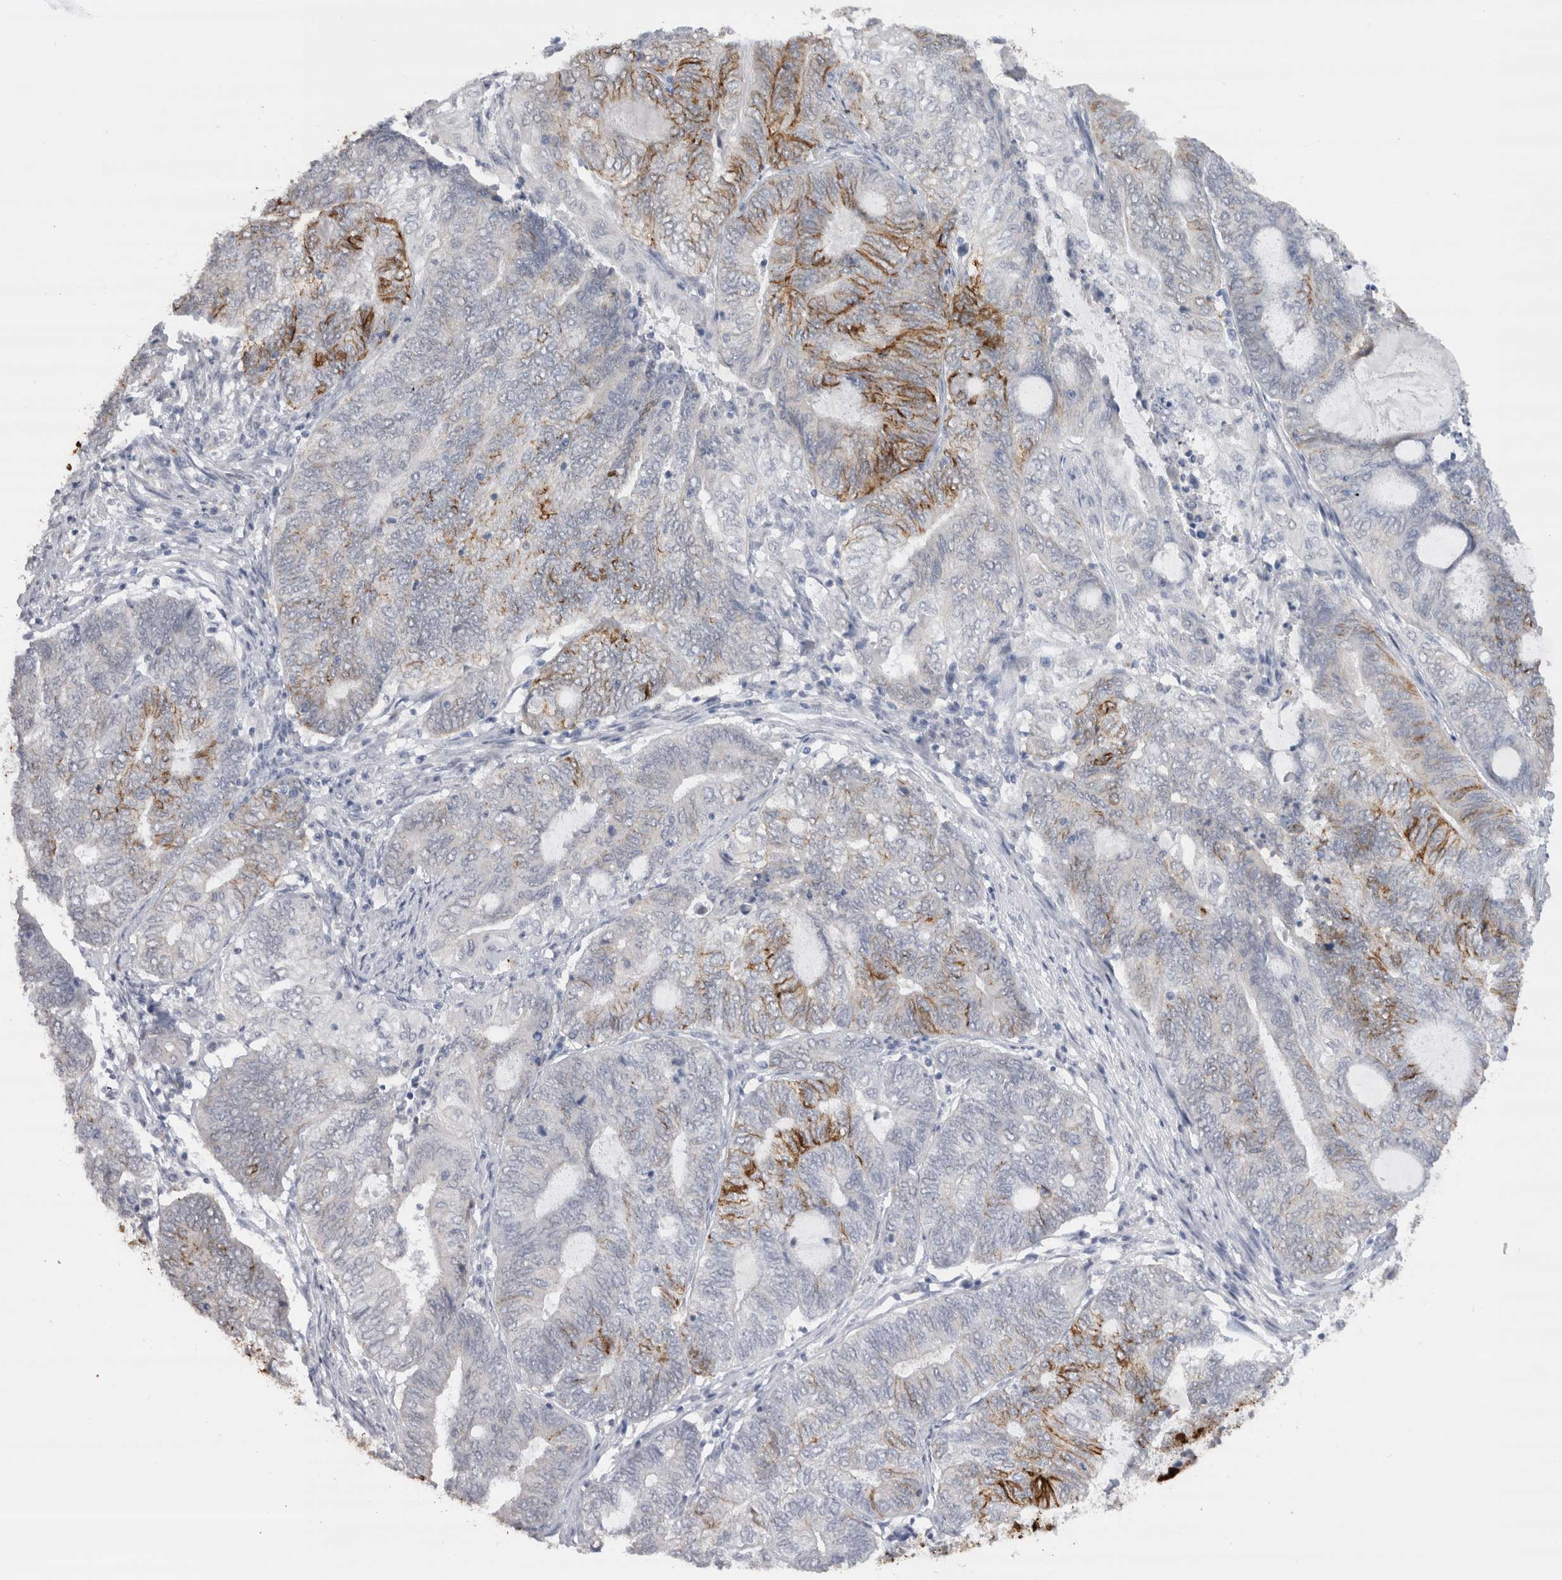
{"staining": {"intensity": "strong", "quantity": "<25%", "location": "cytoplasmic/membranous"}, "tissue": "endometrial cancer", "cell_type": "Tumor cells", "image_type": "cancer", "snomed": [{"axis": "morphology", "description": "Adenocarcinoma, NOS"}, {"axis": "topography", "description": "Uterus"}, {"axis": "topography", "description": "Endometrium"}], "caption": "Human endometrial adenocarcinoma stained with a brown dye reveals strong cytoplasmic/membranous positive staining in approximately <25% of tumor cells.", "gene": "CDH17", "patient": {"sex": "female", "age": 70}}